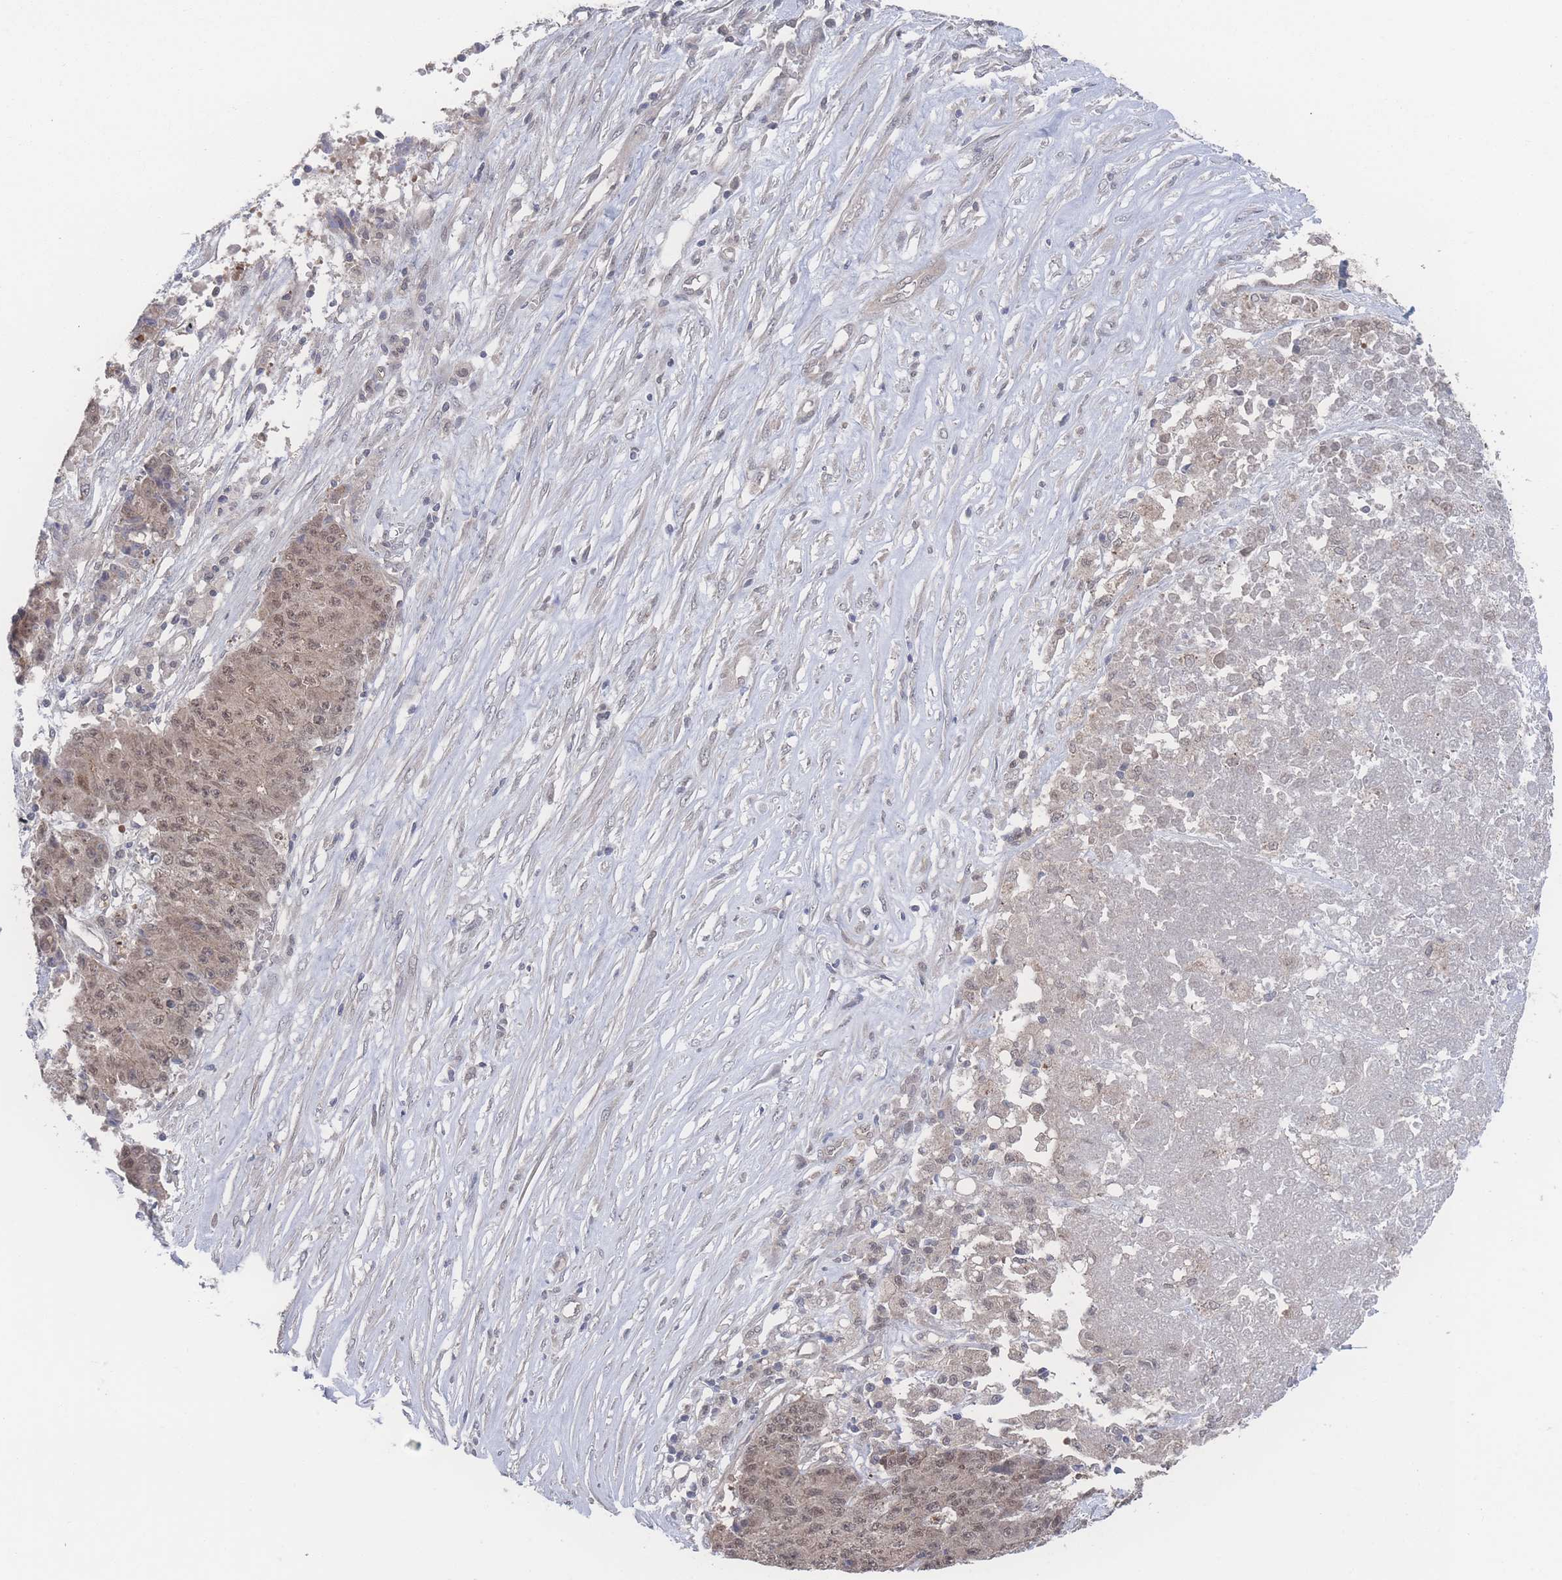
{"staining": {"intensity": "weak", "quantity": ">75%", "location": "nuclear"}, "tissue": "ovarian cancer", "cell_type": "Tumor cells", "image_type": "cancer", "snomed": [{"axis": "morphology", "description": "Carcinoma, endometroid"}, {"axis": "topography", "description": "Ovary"}], "caption": "A high-resolution image shows IHC staining of endometroid carcinoma (ovarian), which shows weak nuclear positivity in about >75% of tumor cells.", "gene": "NBEAL1", "patient": {"sex": "female", "age": 42}}